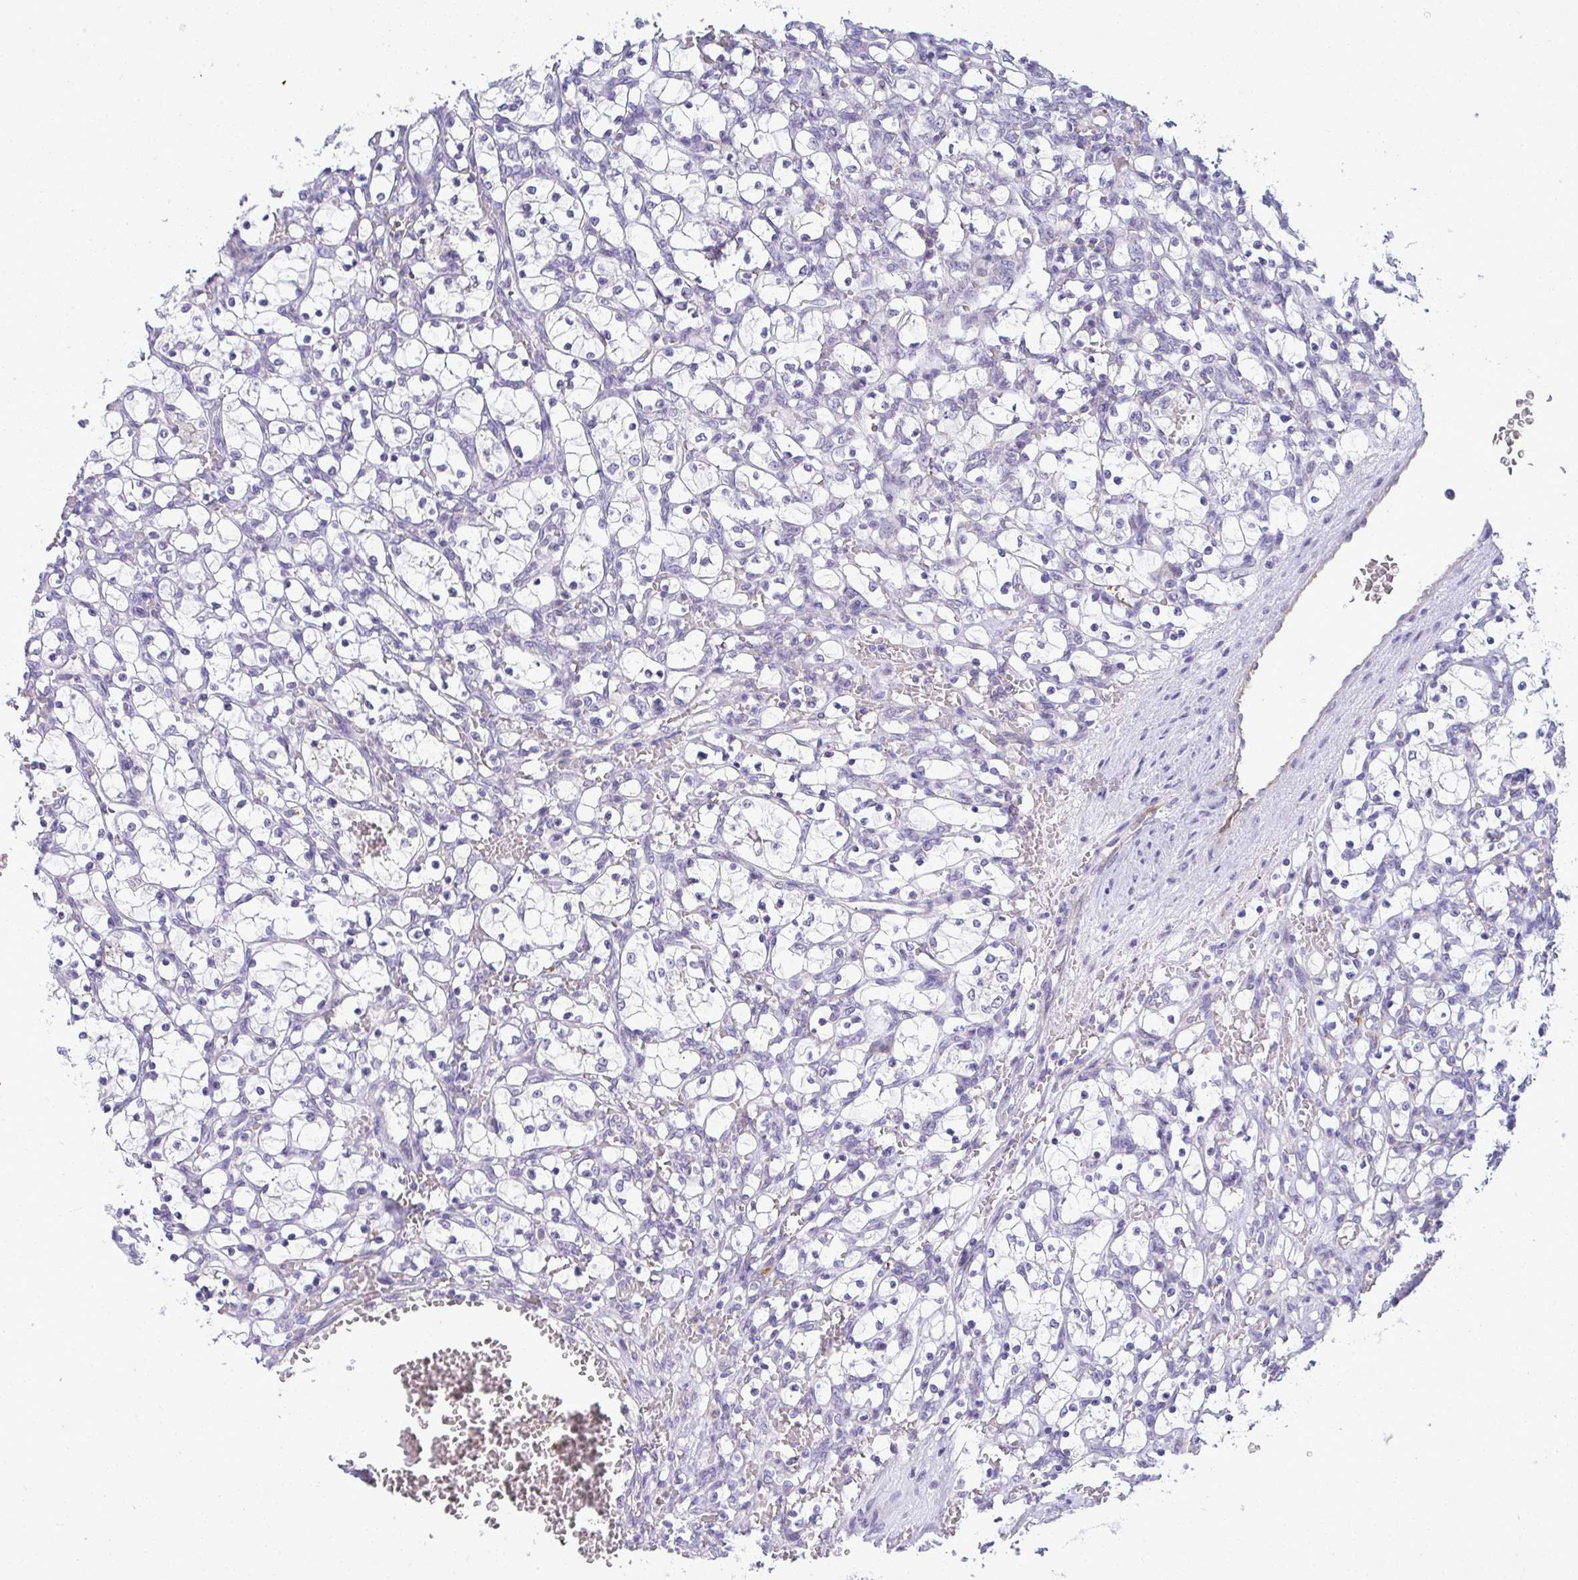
{"staining": {"intensity": "negative", "quantity": "none", "location": "none"}, "tissue": "renal cancer", "cell_type": "Tumor cells", "image_type": "cancer", "snomed": [{"axis": "morphology", "description": "Adenocarcinoma, NOS"}, {"axis": "topography", "description": "Kidney"}], "caption": "Tumor cells are negative for protein expression in human renal cancer. (Brightfield microscopy of DAB immunohistochemistry at high magnification).", "gene": "TMEM82", "patient": {"sex": "female", "age": 69}}